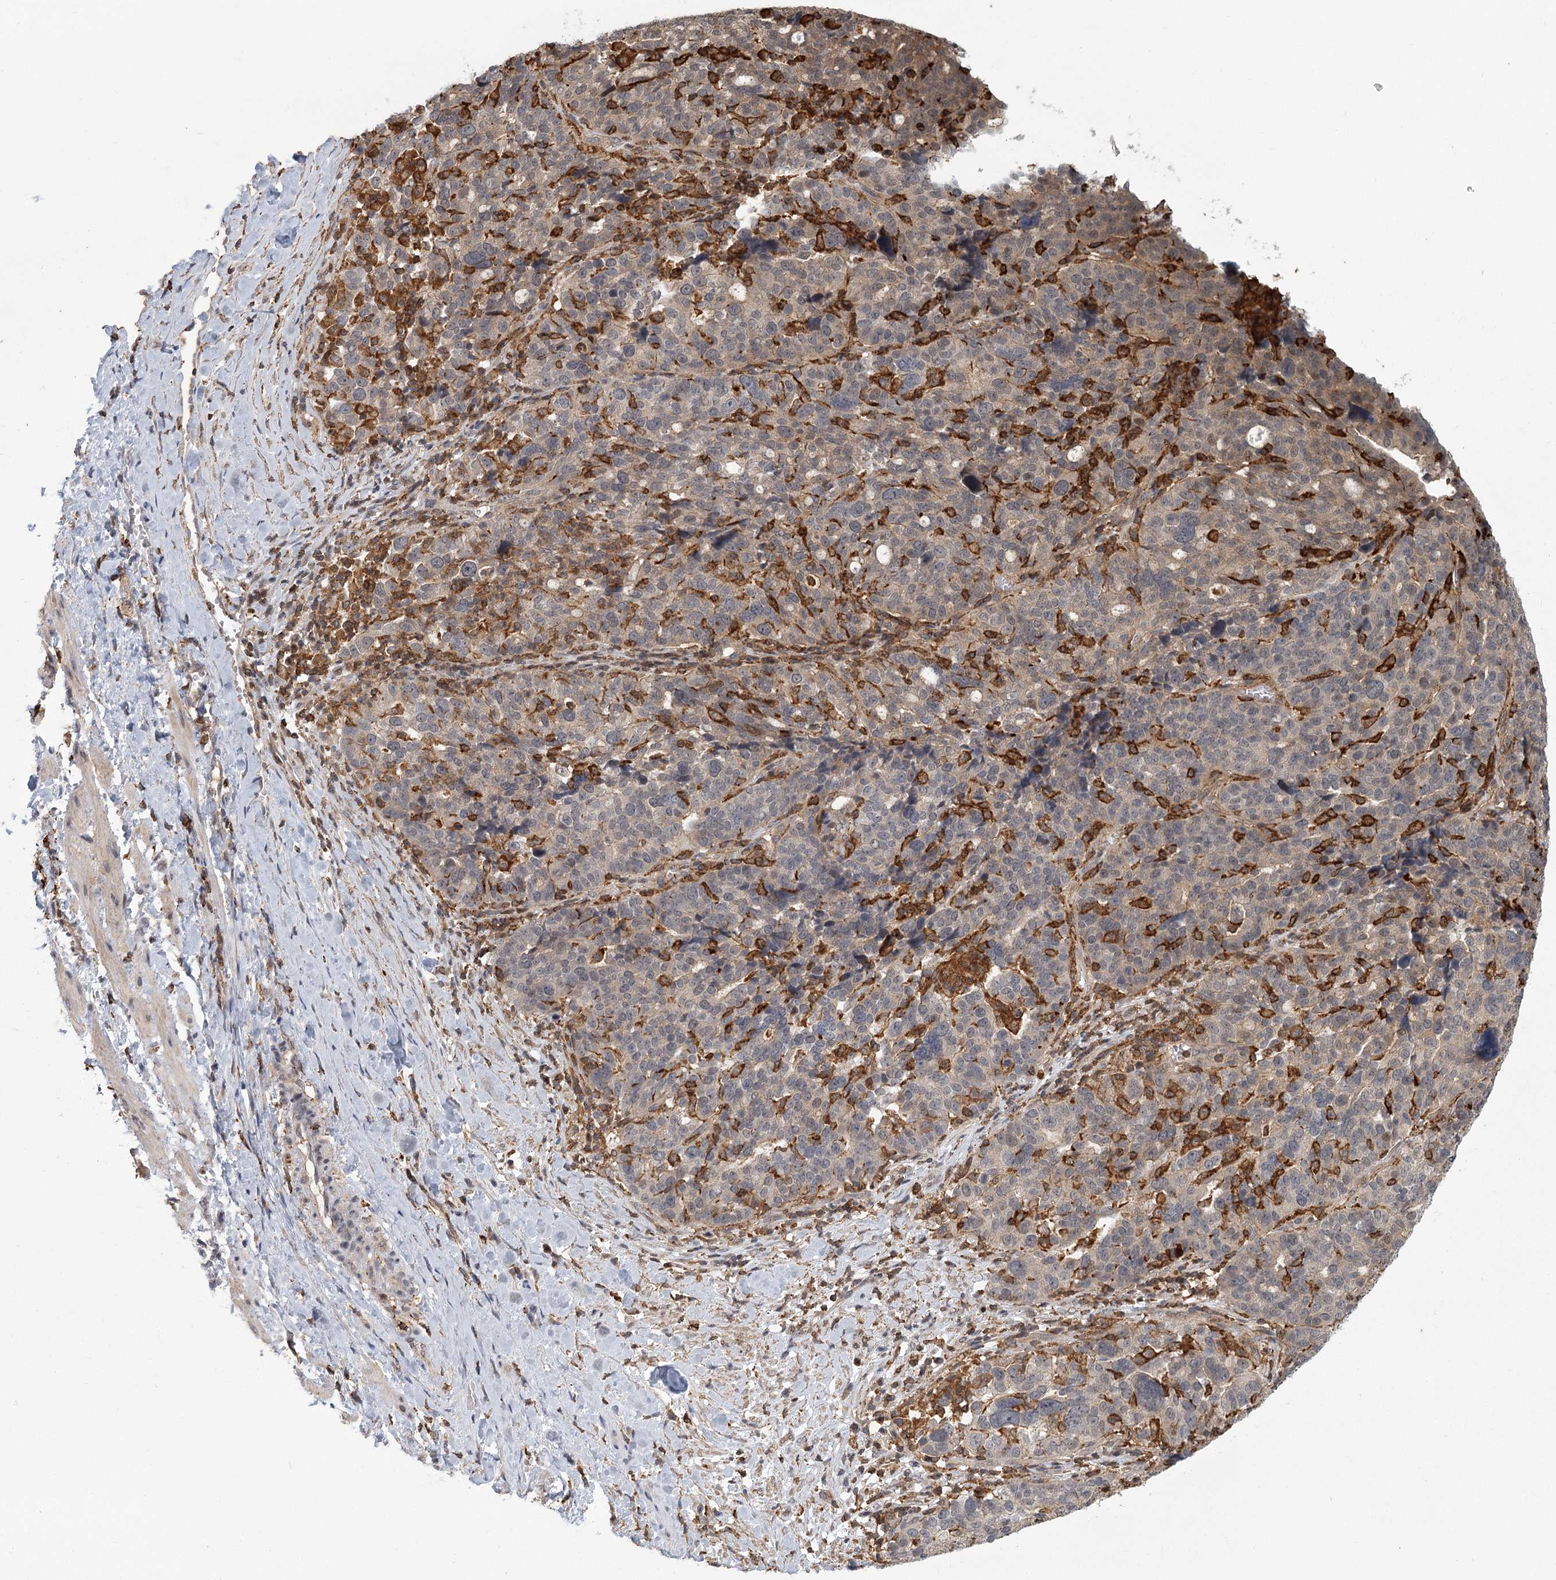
{"staining": {"intensity": "negative", "quantity": "none", "location": "none"}, "tissue": "ovarian cancer", "cell_type": "Tumor cells", "image_type": "cancer", "snomed": [{"axis": "morphology", "description": "Cystadenocarcinoma, serous, NOS"}, {"axis": "topography", "description": "Ovary"}], "caption": "Ovarian cancer stained for a protein using immunohistochemistry displays no positivity tumor cells.", "gene": "MEPE", "patient": {"sex": "female", "age": 59}}